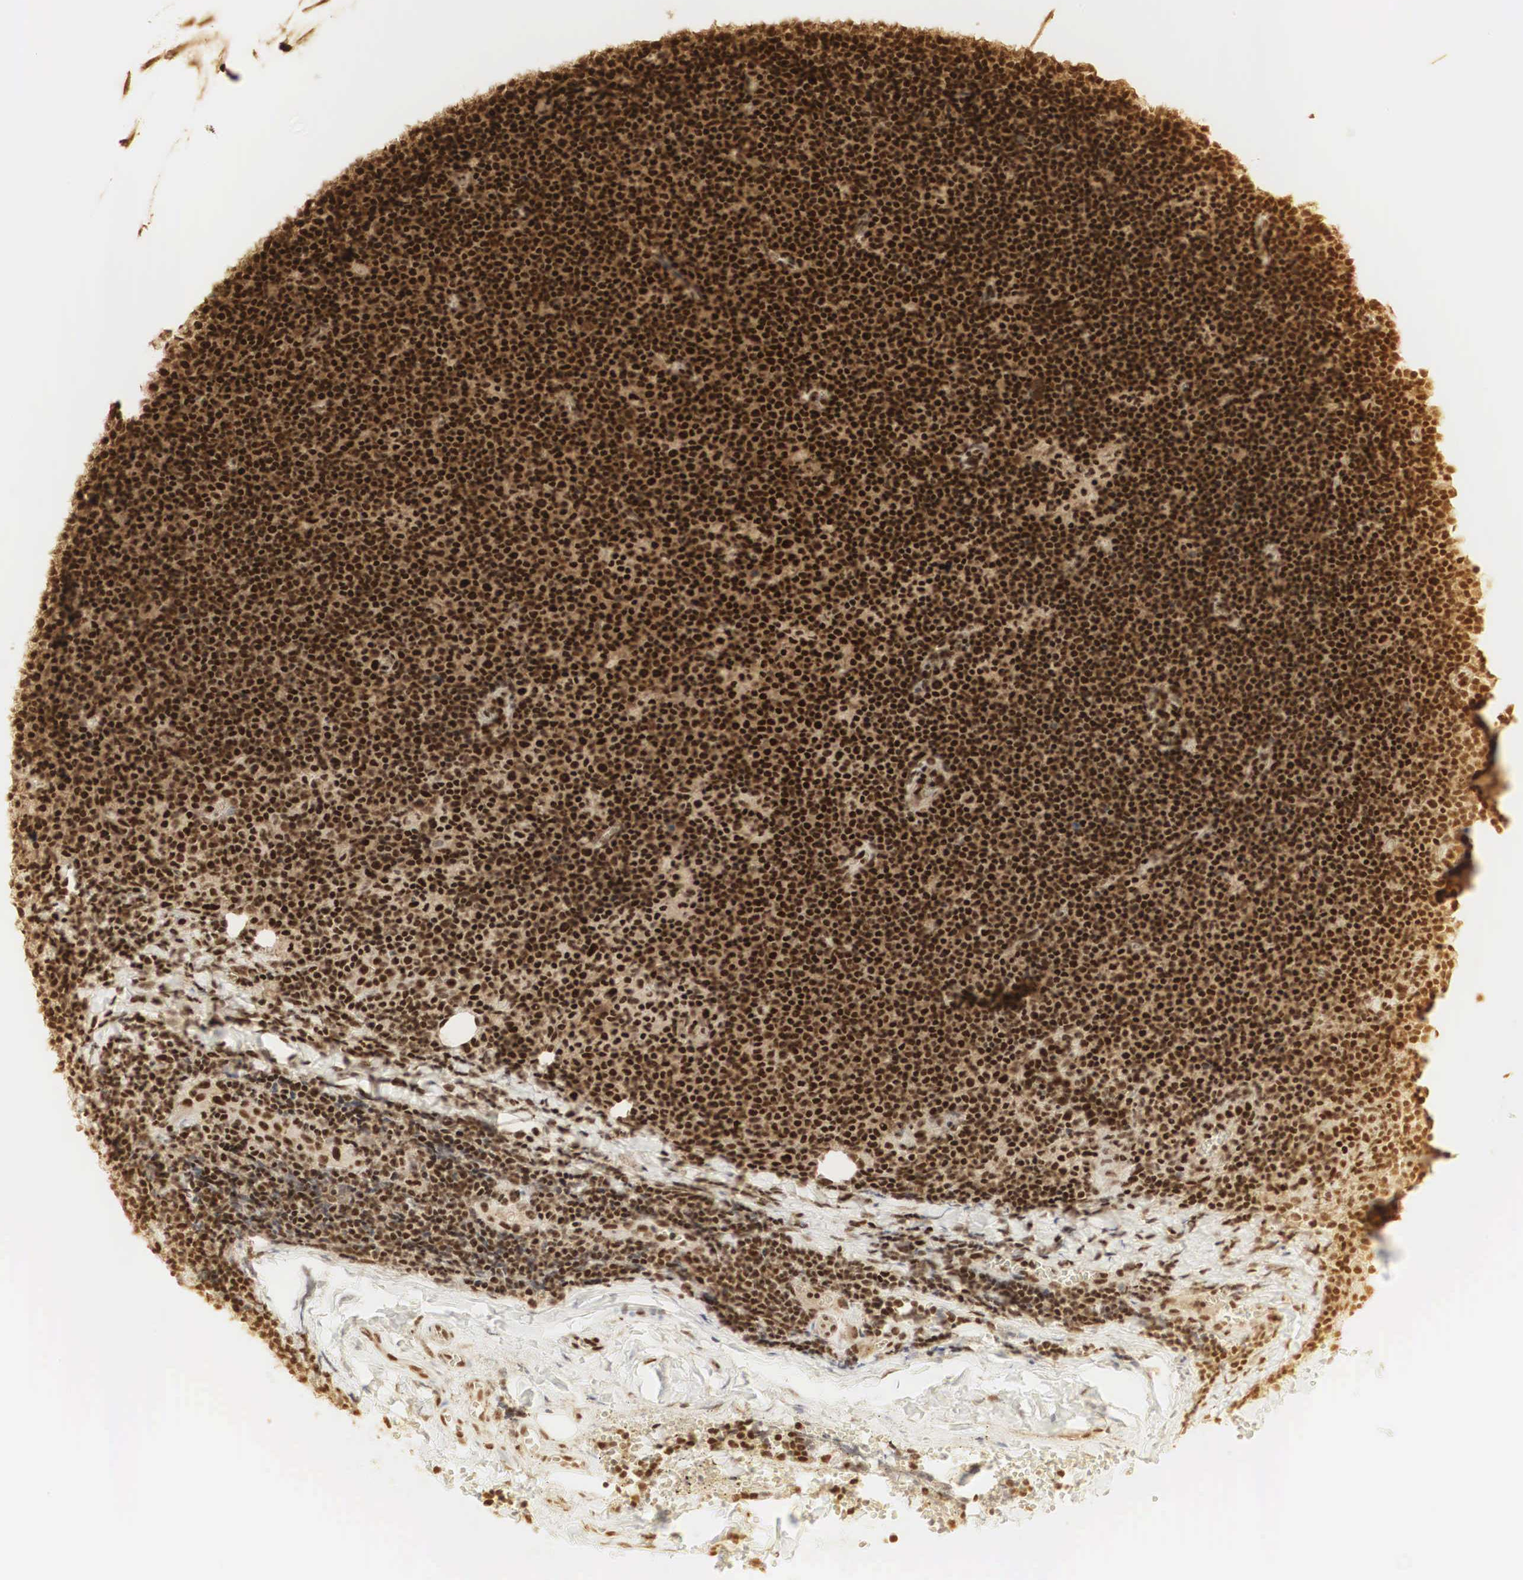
{"staining": {"intensity": "strong", "quantity": ">75%", "location": "cytoplasmic/membranous,nuclear"}, "tissue": "lymphoma", "cell_type": "Tumor cells", "image_type": "cancer", "snomed": [{"axis": "morphology", "description": "Malignant lymphoma, non-Hodgkin's type, Low grade"}, {"axis": "topography", "description": "Lymph node"}], "caption": "This is a photomicrograph of IHC staining of lymphoma, which shows strong expression in the cytoplasmic/membranous and nuclear of tumor cells.", "gene": "RNF113A", "patient": {"sex": "male", "age": 57}}